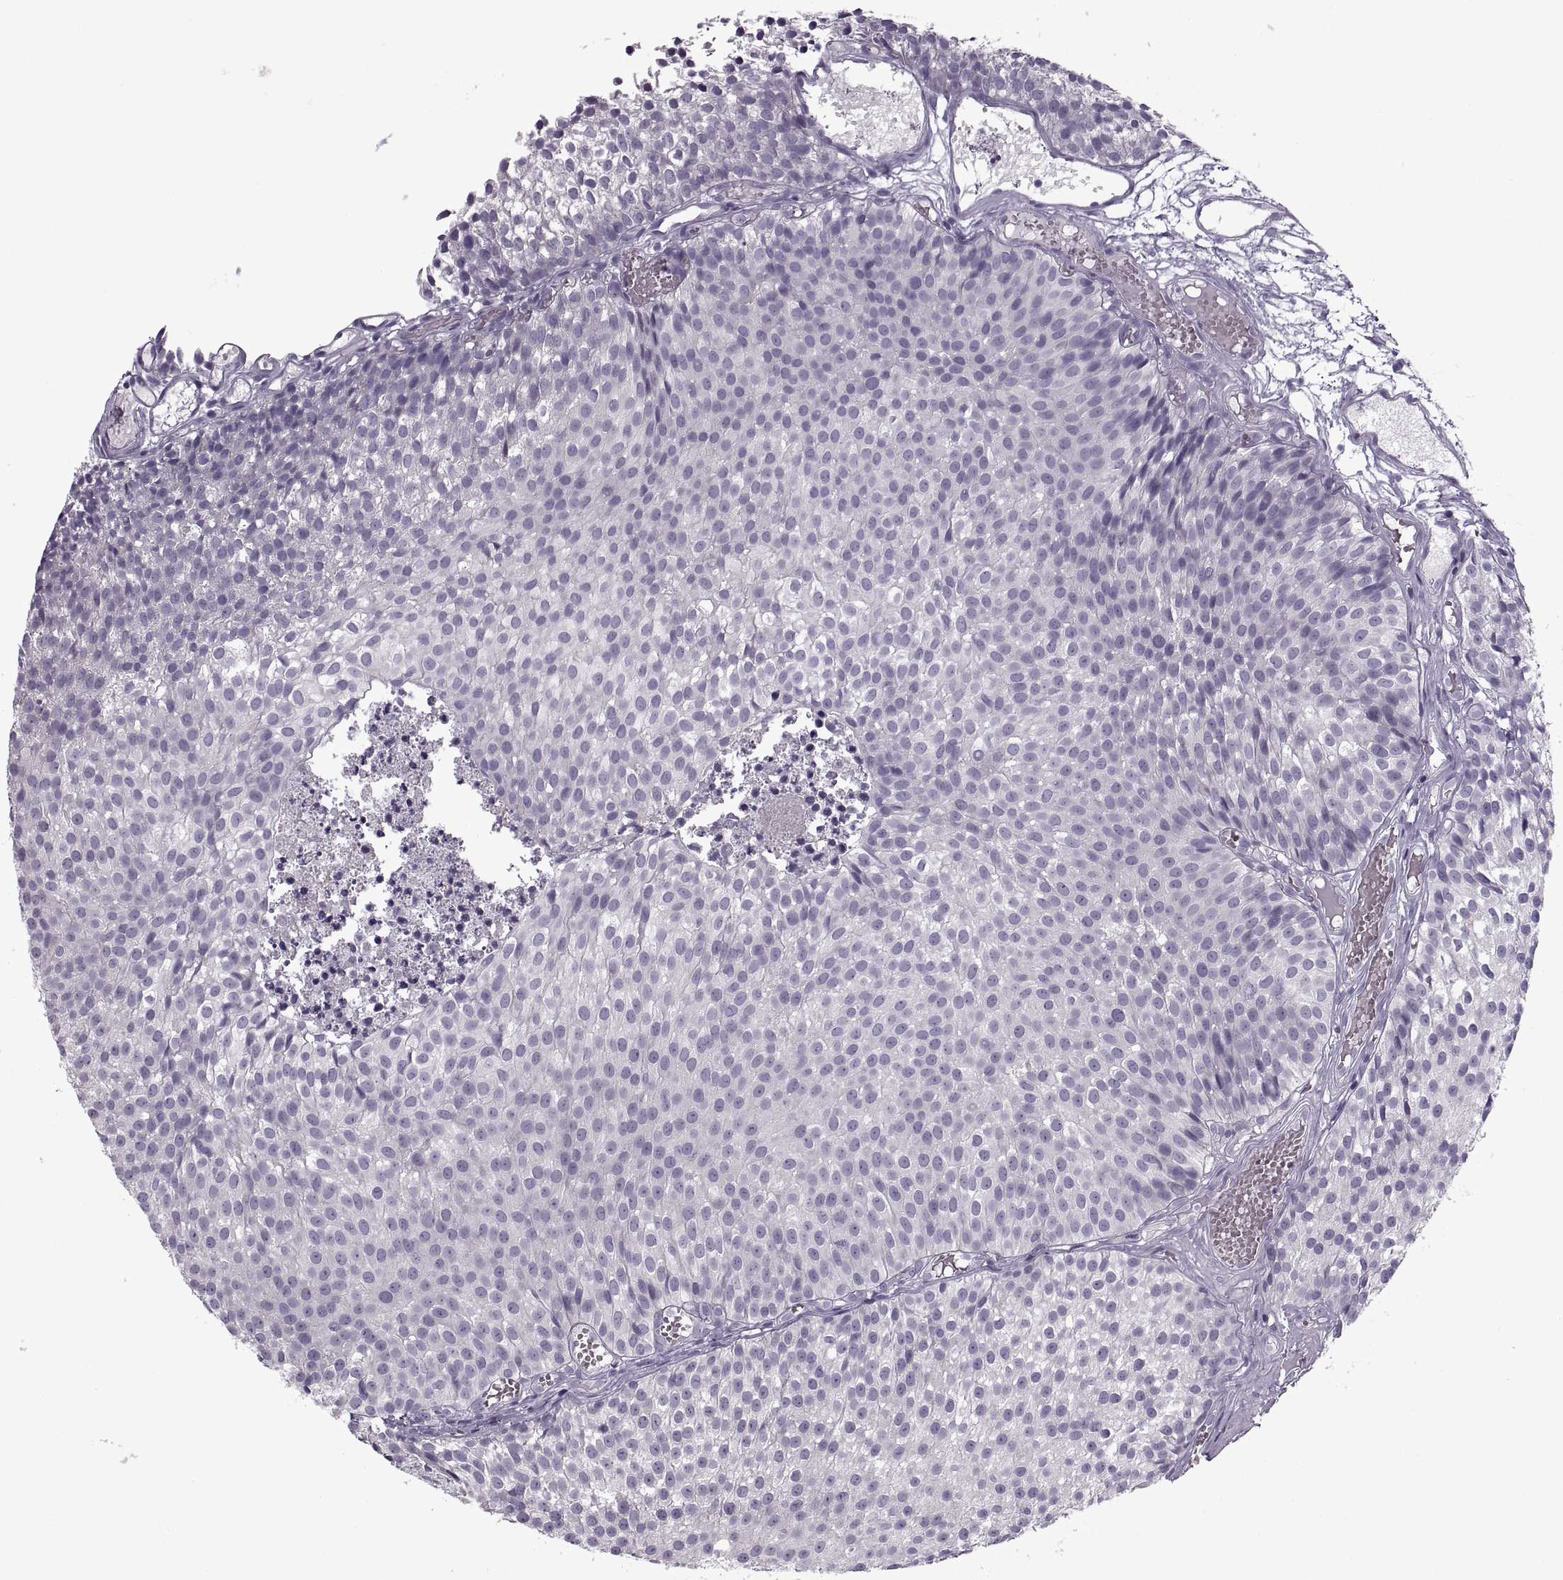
{"staining": {"intensity": "negative", "quantity": "none", "location": "none"}, "tissue": "urothelial cancer", "cell_type": "Tumor cells", "image_type": "cancer", "snomed": [{"axis": "morphology", "description": "Urothelial carcinoma, Low grade"}, {"axis": "topography", "description": "Urinary bladder"}], "caption": "Immunohistochemistry (IHC) photomicrograph of neoplastic tissue: urothelial cancer stained with DAB (3,3'-diaminobenzidine) demonstrates no significant protein positivity in tumor cells.", "gene": "PIERCE1", "patient": {"sex": "male", "age": 63}}